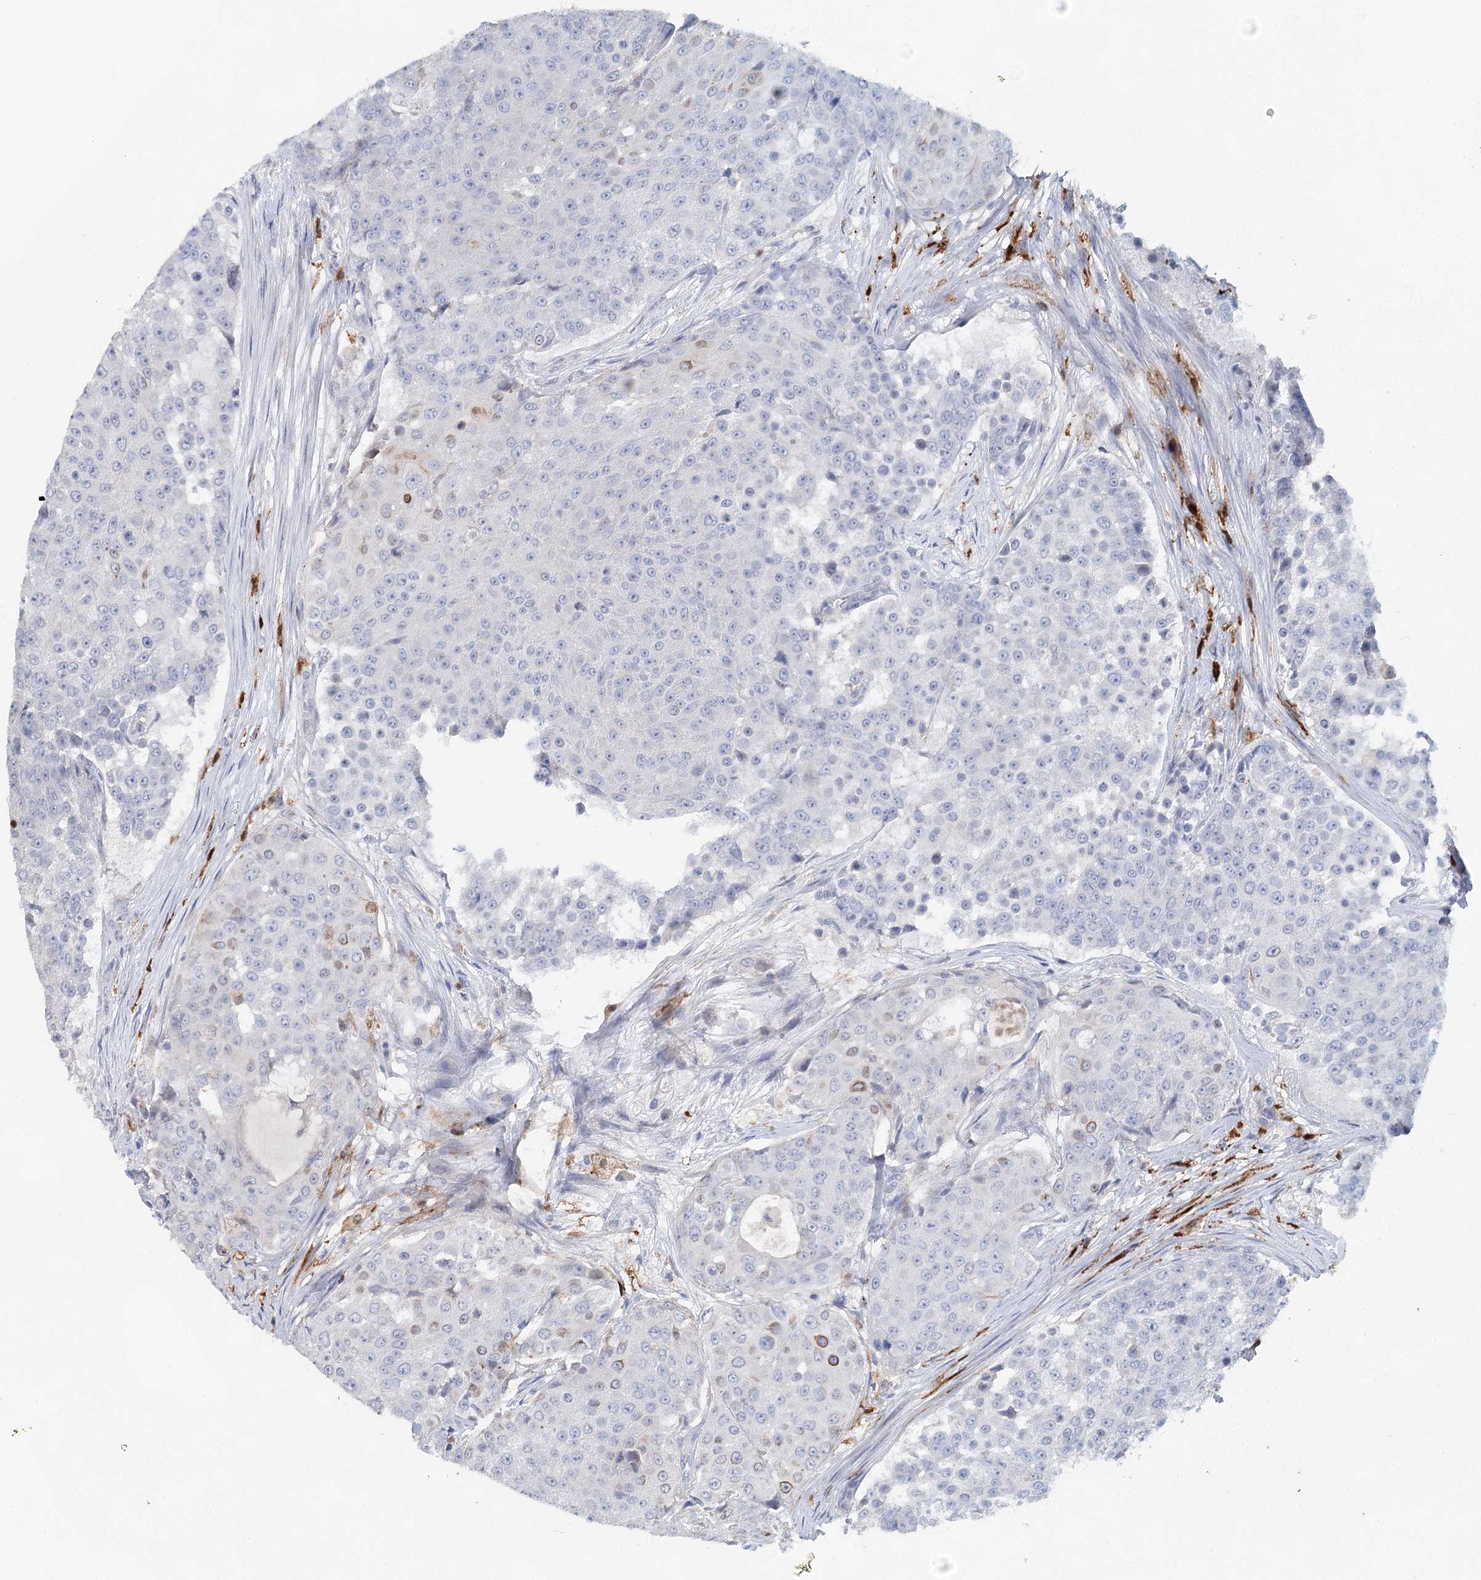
{"staining": {"intensity": "negative", "quantity": "none", "location": "none"}, "tissue": "urothelial cancer", "cell_type": "Tumor cells", "image_type": "cancer", "snomed": [{"axis": "morphology", "description": "Urothelial carcinoma, High grade"}, {"axis": "topography", "description": "Urinary bladder"}], "caption": "A high-resolution image shows immunohistochemistry (IHC) staining of urothelial cancer, which displays no significant expression in tumor cells.", "gene": "SLC19A3", "patient": {"sex": "female", "age": 63}}